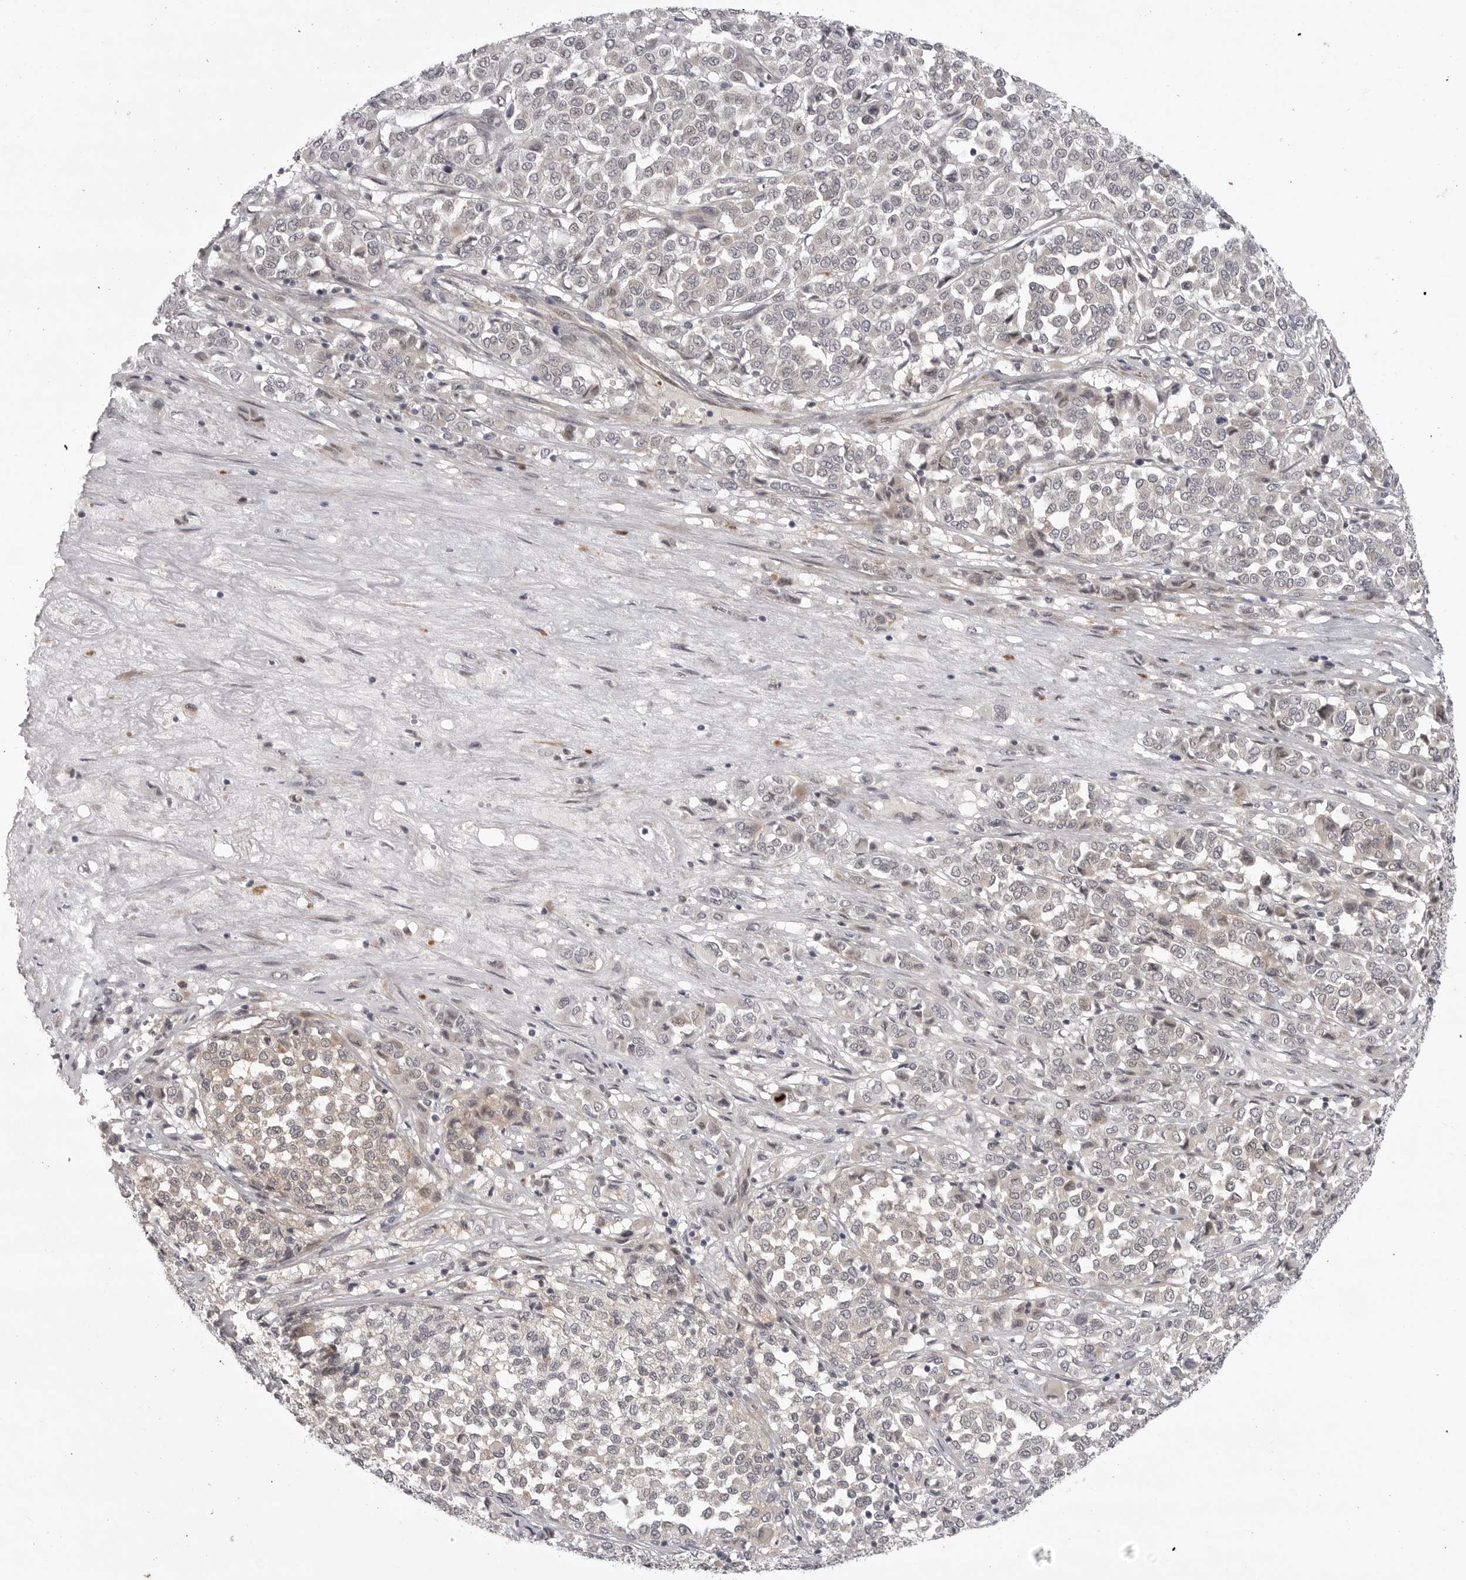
{"staining": {"intensity": "negative", "quantity": "none", "location": "none"}, "tissue": "melanoma", "cell_type": "Tumor cells", "image_type": "cancer", "snomed": [{"axis": "morphology", "description": "Malignant melanoma, Metastatic site"}, {"axis": "topography", "description": "Pancreas"}], "caption": "The image shows no staining of tumor cells in melanoma.", "gene": "CD300LD", "patient": {"sex": "female", "age": 30}}